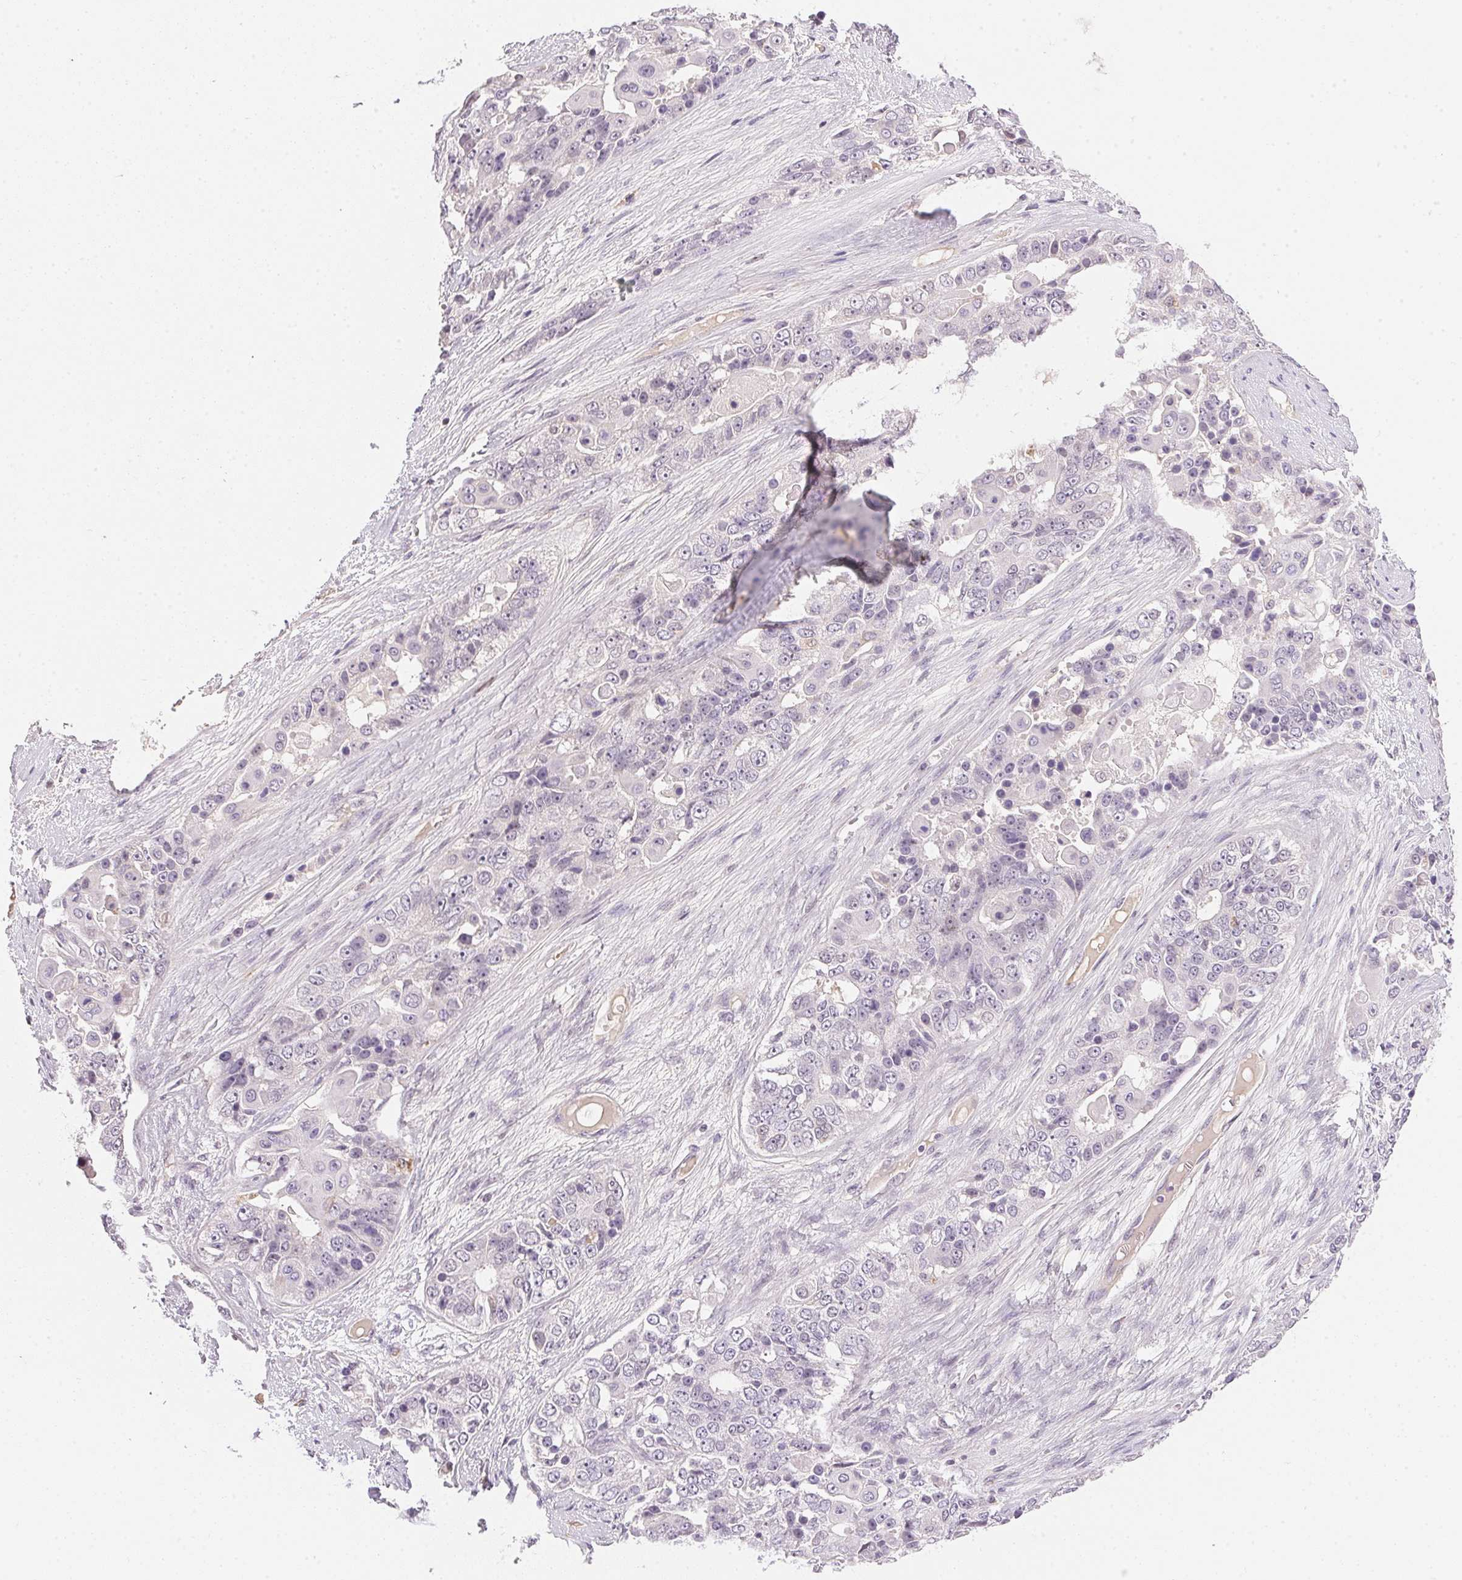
{"staining": {"intensity": "negative", "quantity": "none", "location": "none"}, "tissue": "ovarian cancer", "cell_type": "Tumor cells", "image_type": "cancer", "snomed": [{"axis": "morphology", "description": "Carcinoma, endometroid"}, {"axis": "topography", "description": "Ovary"}], "caption": "DAB immunohistochemical staining of human endometroid carcinoma (ovarian) reveals no significant expression in tumor cells. (Brightfield microscopy of DAB (3,3'-diaminobenzidine) IHC at high magnification).", "gene": "FNDC4", "patient": {"sex": "female", "age": 51}}